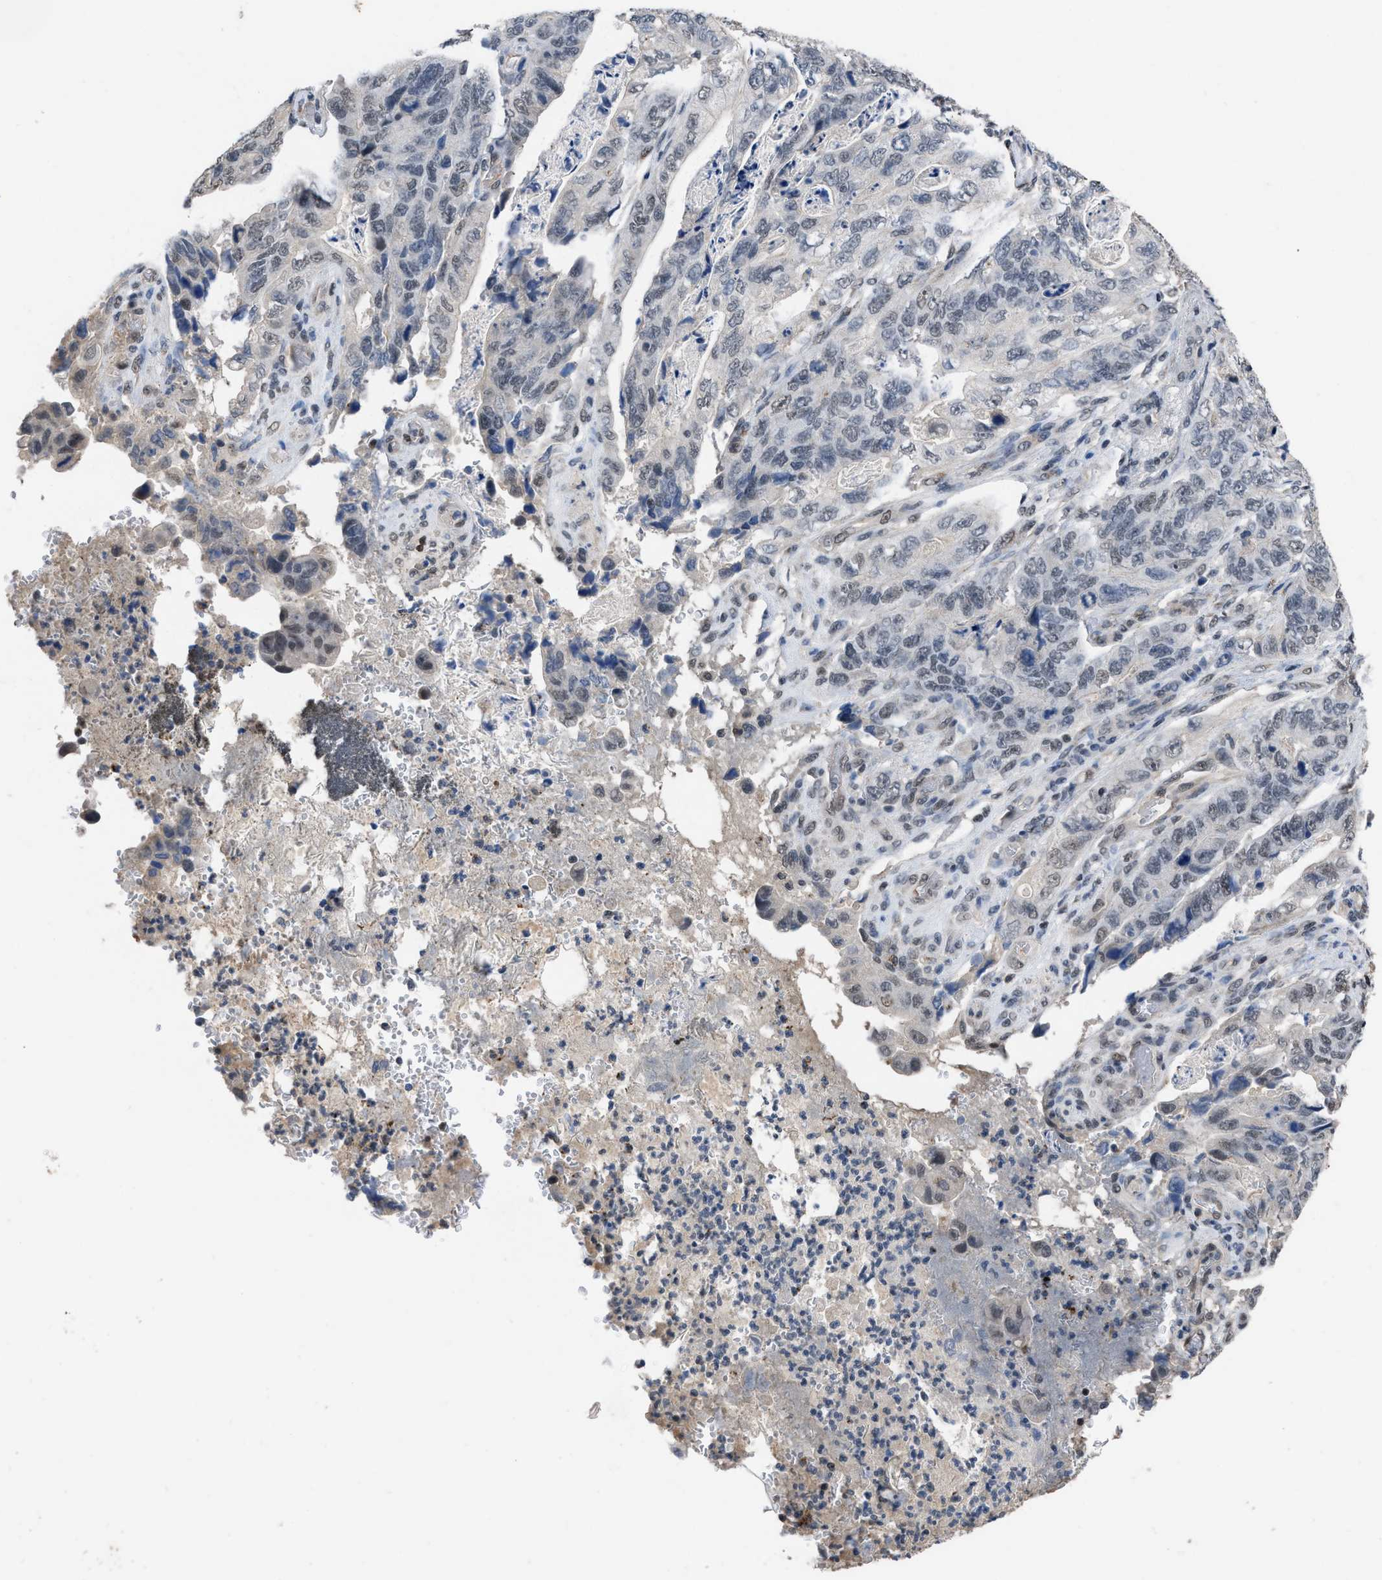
{"staining": {"intensity": "weak", "quantity": "<25%", "location": "nuclear"}, "tissue": "stomach cancer", "cell_type": "Tumor cells", "image_type": "cancer", "snomed": [{"axis": "morphology", "description": "Adenocarcinoma, NOS"}, {"axis": "topography", "description": "Stomach"}], "caption": "Tumor cells show no significant staining in stomach adenocarcinoma.", "gene": "TERF2IP", "patient": {"sex": "female", "age": 89}}